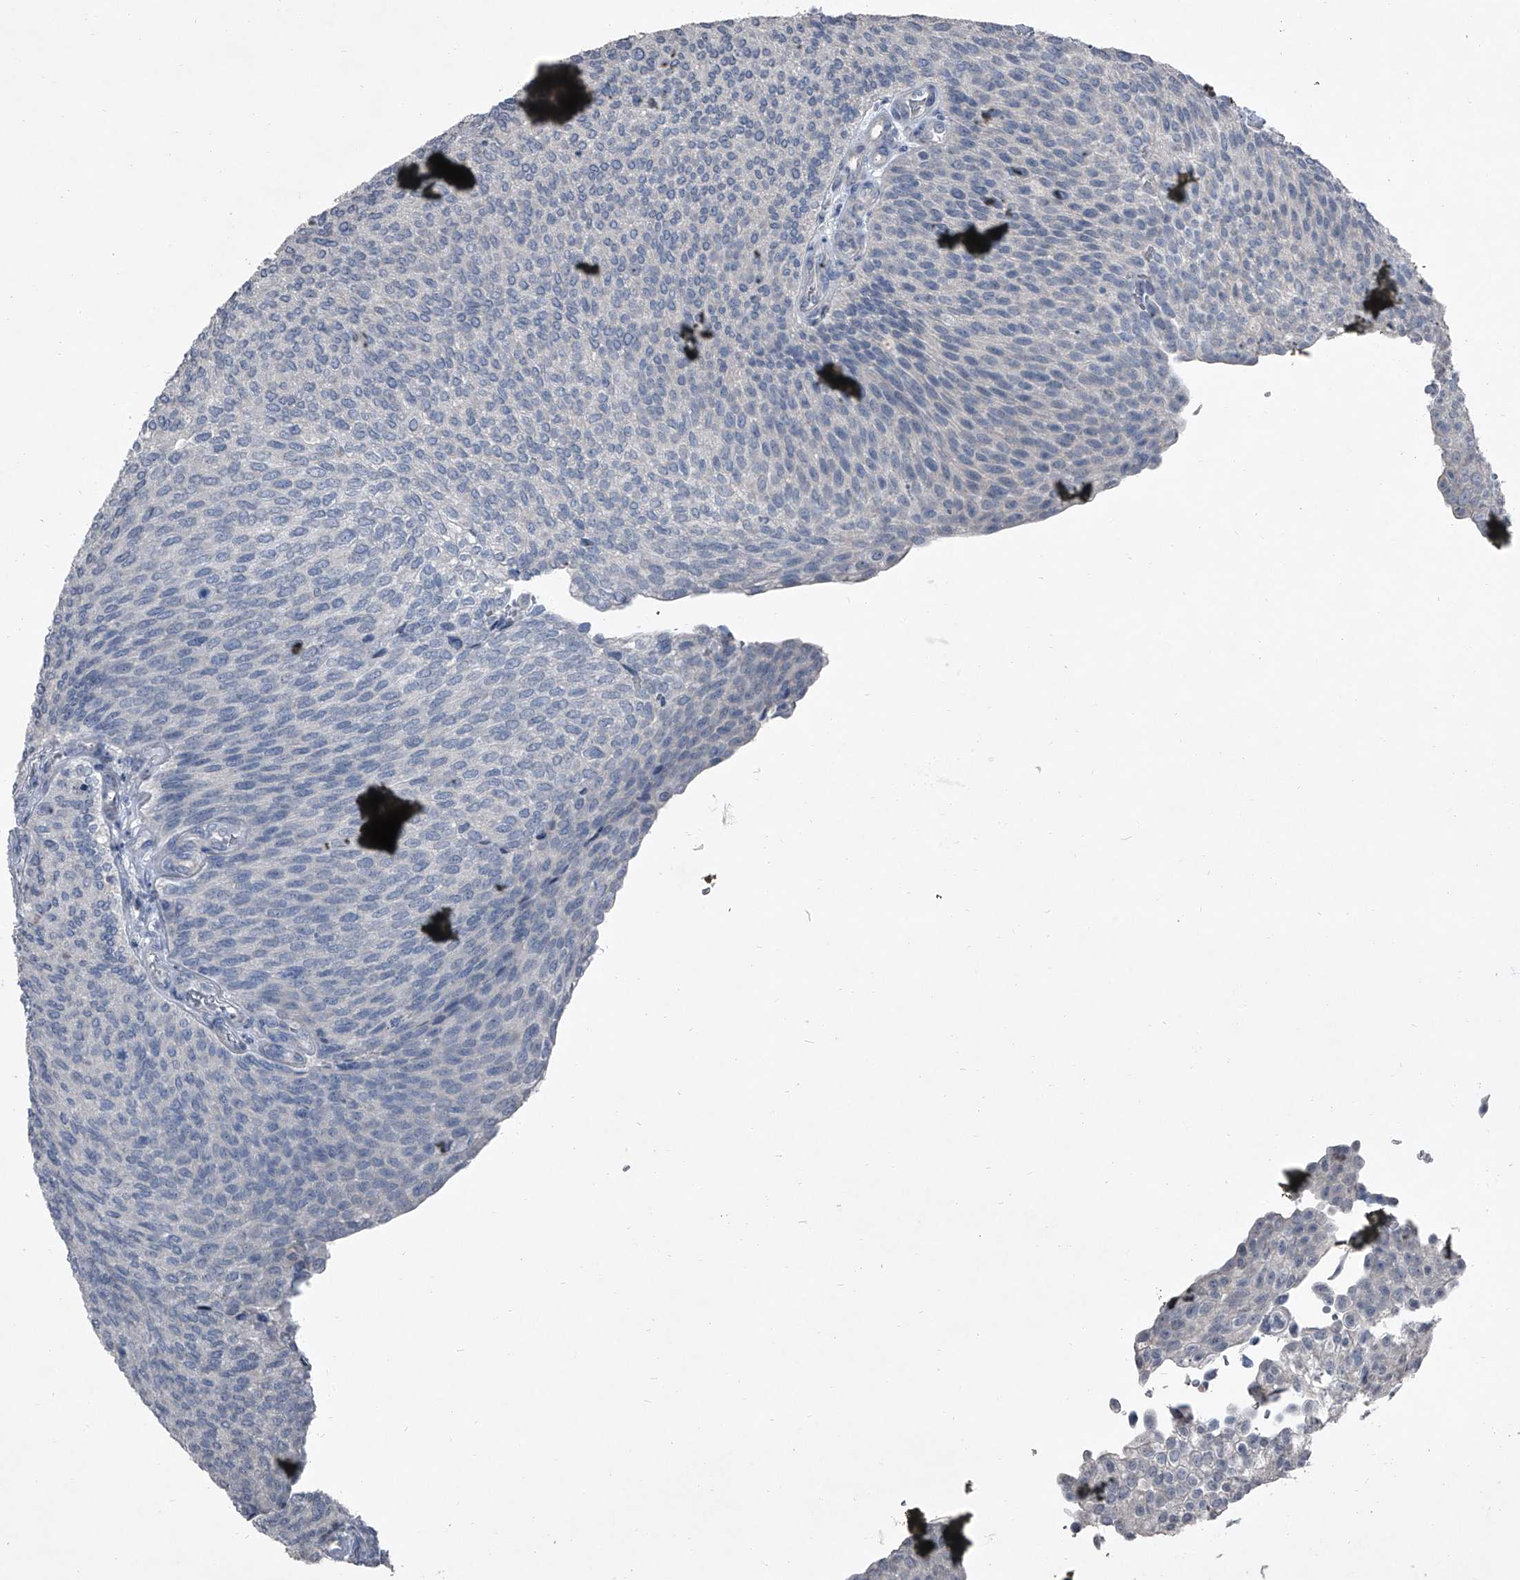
{"staining": {"intensity": "negative", "quantity": "none", "location": "none"}, "tissue": "urothelial cancer", "cell_type": "Tumor cells", "image_type": "cancer", "snomed": [{"axis": "morphology", "description": "Urothelial carcinoma, Low grade"}, {"axis": "topography", "description": "Urinary bladder"}], "caption": "There is no significant staining in tumor cells of urothelial cancer.", "gene": "HEPHL1", "patient": {"sex": "female", "age": 79}}